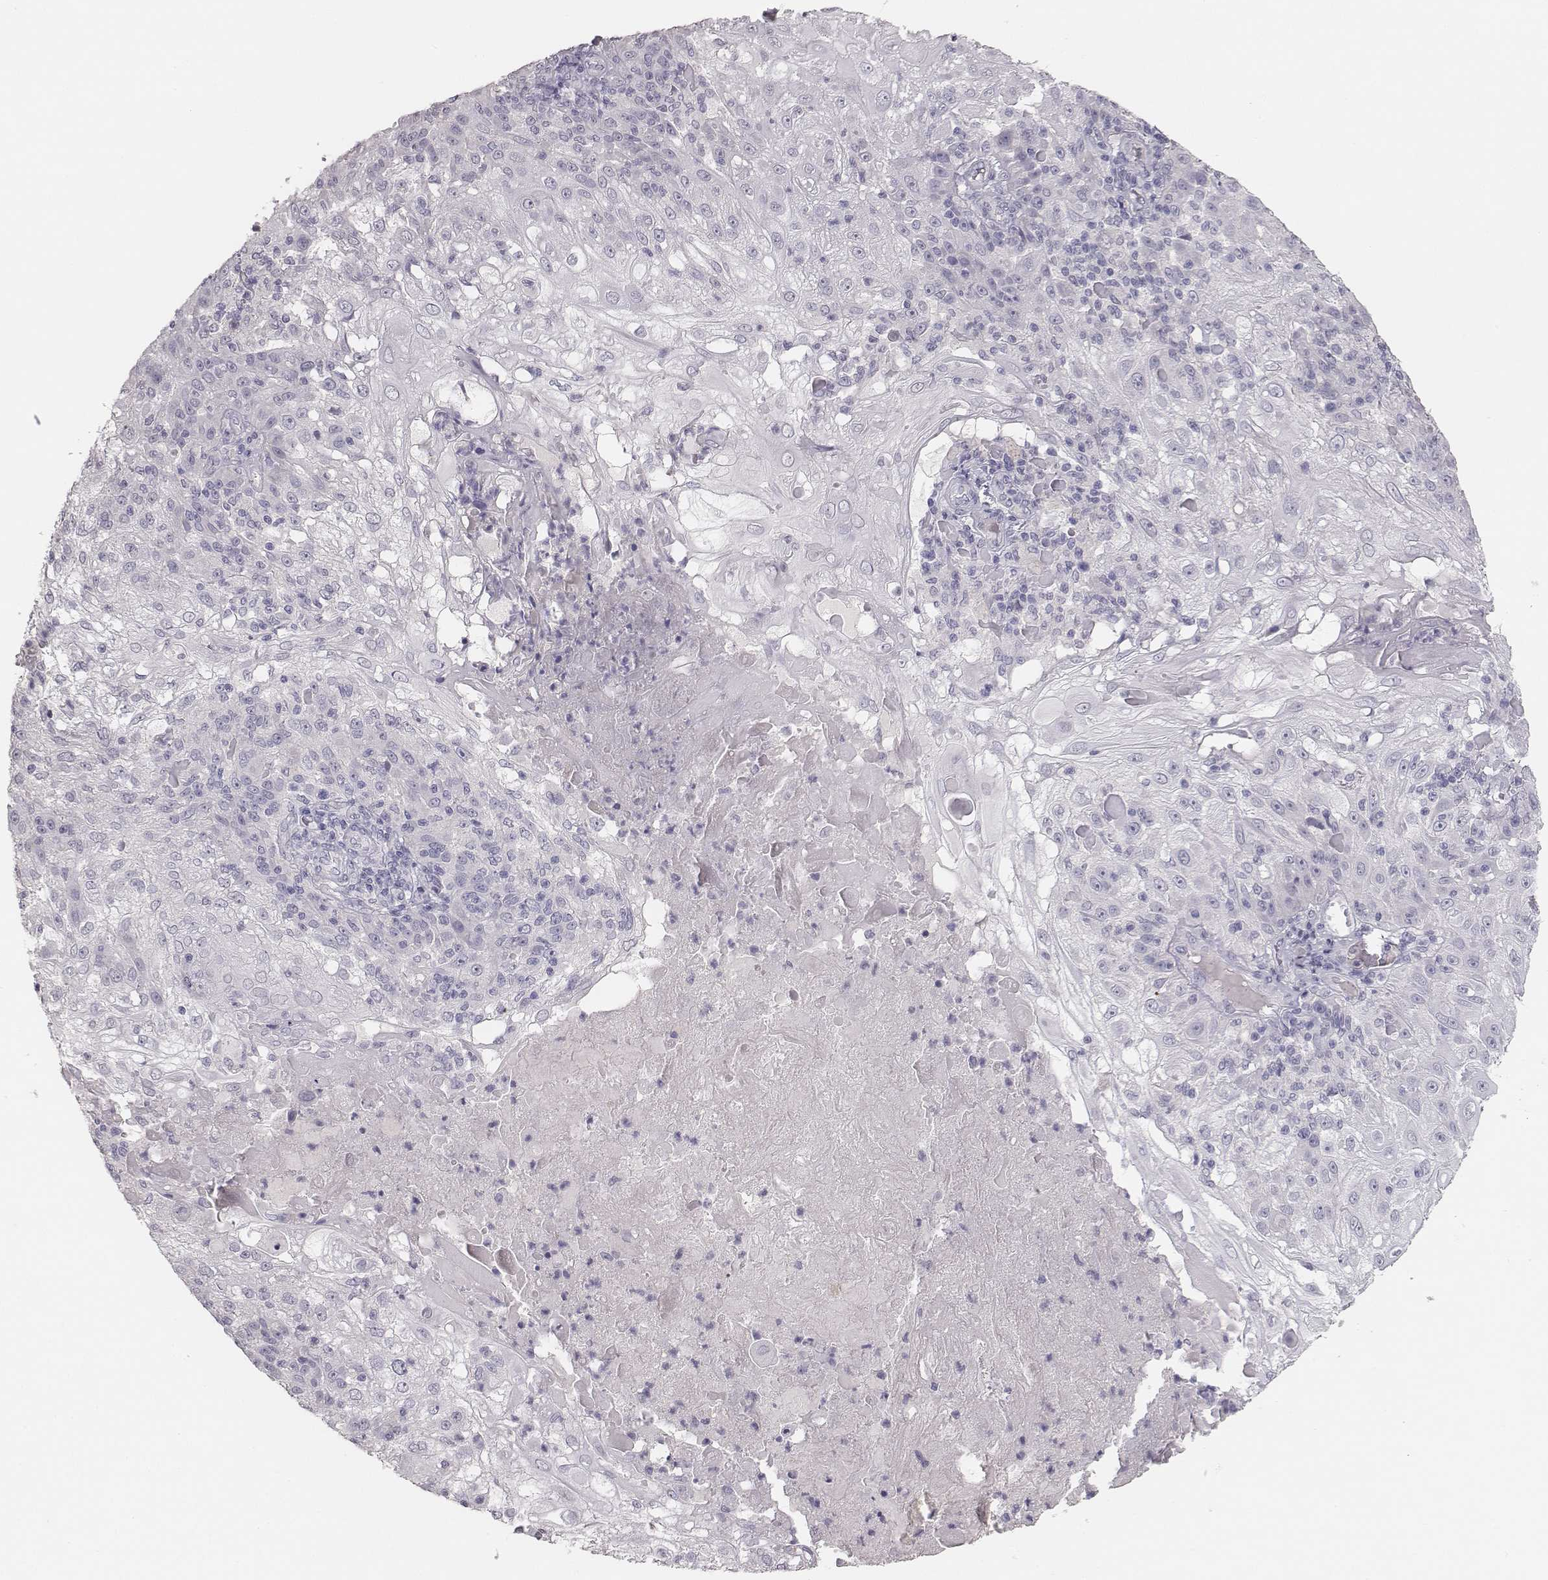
{"staining": {"intensity": "negative", "quantity": "none", "location": "none"}, "tissue": "skin cancer", "cell_type": "Tumor cells", "image_type": "cancer", "snomed": [{"axis": "morphology", "description": "Normal tissue, NOS"}, {"axis": "morphology", "description": "Squamous cell carcinoma, NOS"}, {"axis": "topography", "description": "Skin"}], "caption": "Immunohistochemical staining of squamous cell carcinoma (skin) displays no significant positivity in tumor cells.", "gene": "MYH6", "patient": {"sex": "female", "age": 83}}